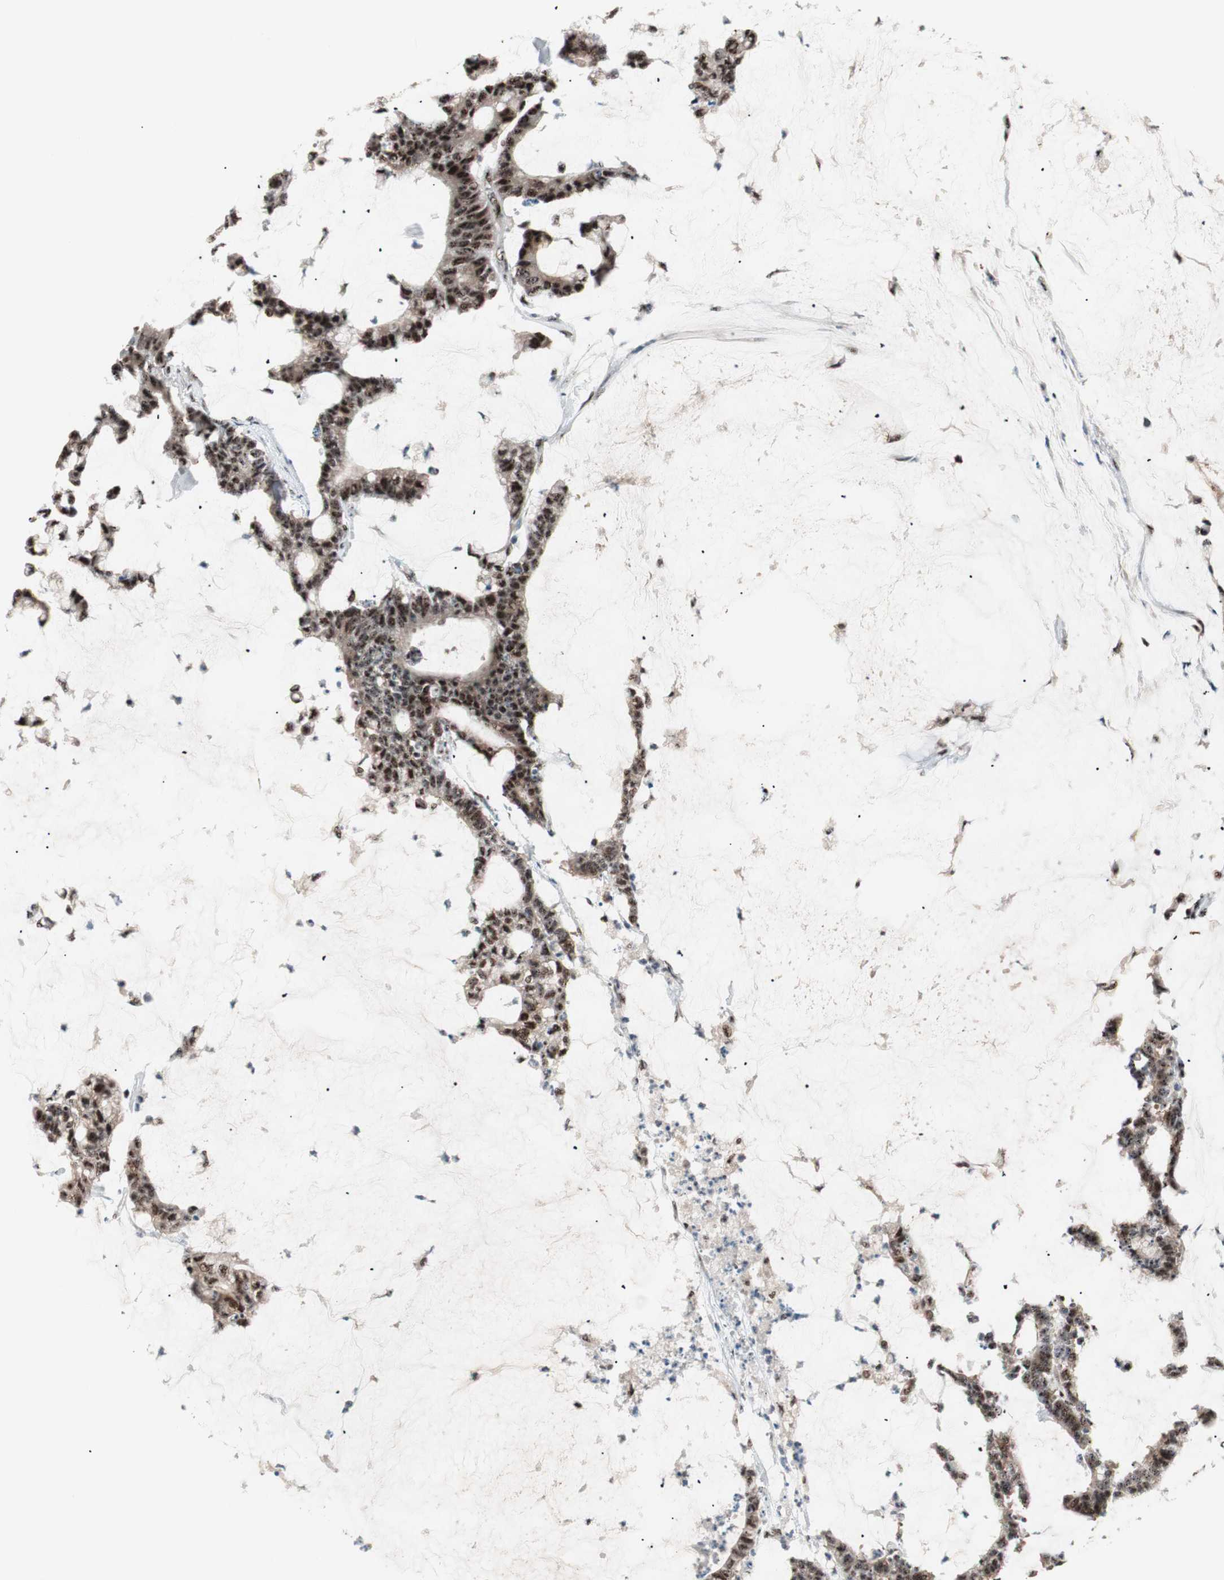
{"staining": {"intensity": "moderate", "quantity": ">75%", "location": "nuclear"}, "tissue": "colorectal cancer", "cell_type": "Tumor cells", "image_type": "cancer", "snomed": [{"axis": "morphology", "description": "Adenocarcinoma, NOS"}, {"axis": "topography", "description": "Colon"}], "caption": "A photomicrograph of adenocarcinoma (colorectal) stained for a protein reveals moderate nuclear brown staining in tumor cells.", "gene": "NR5A2", "patient": {"sex": "female", "age": 84}}